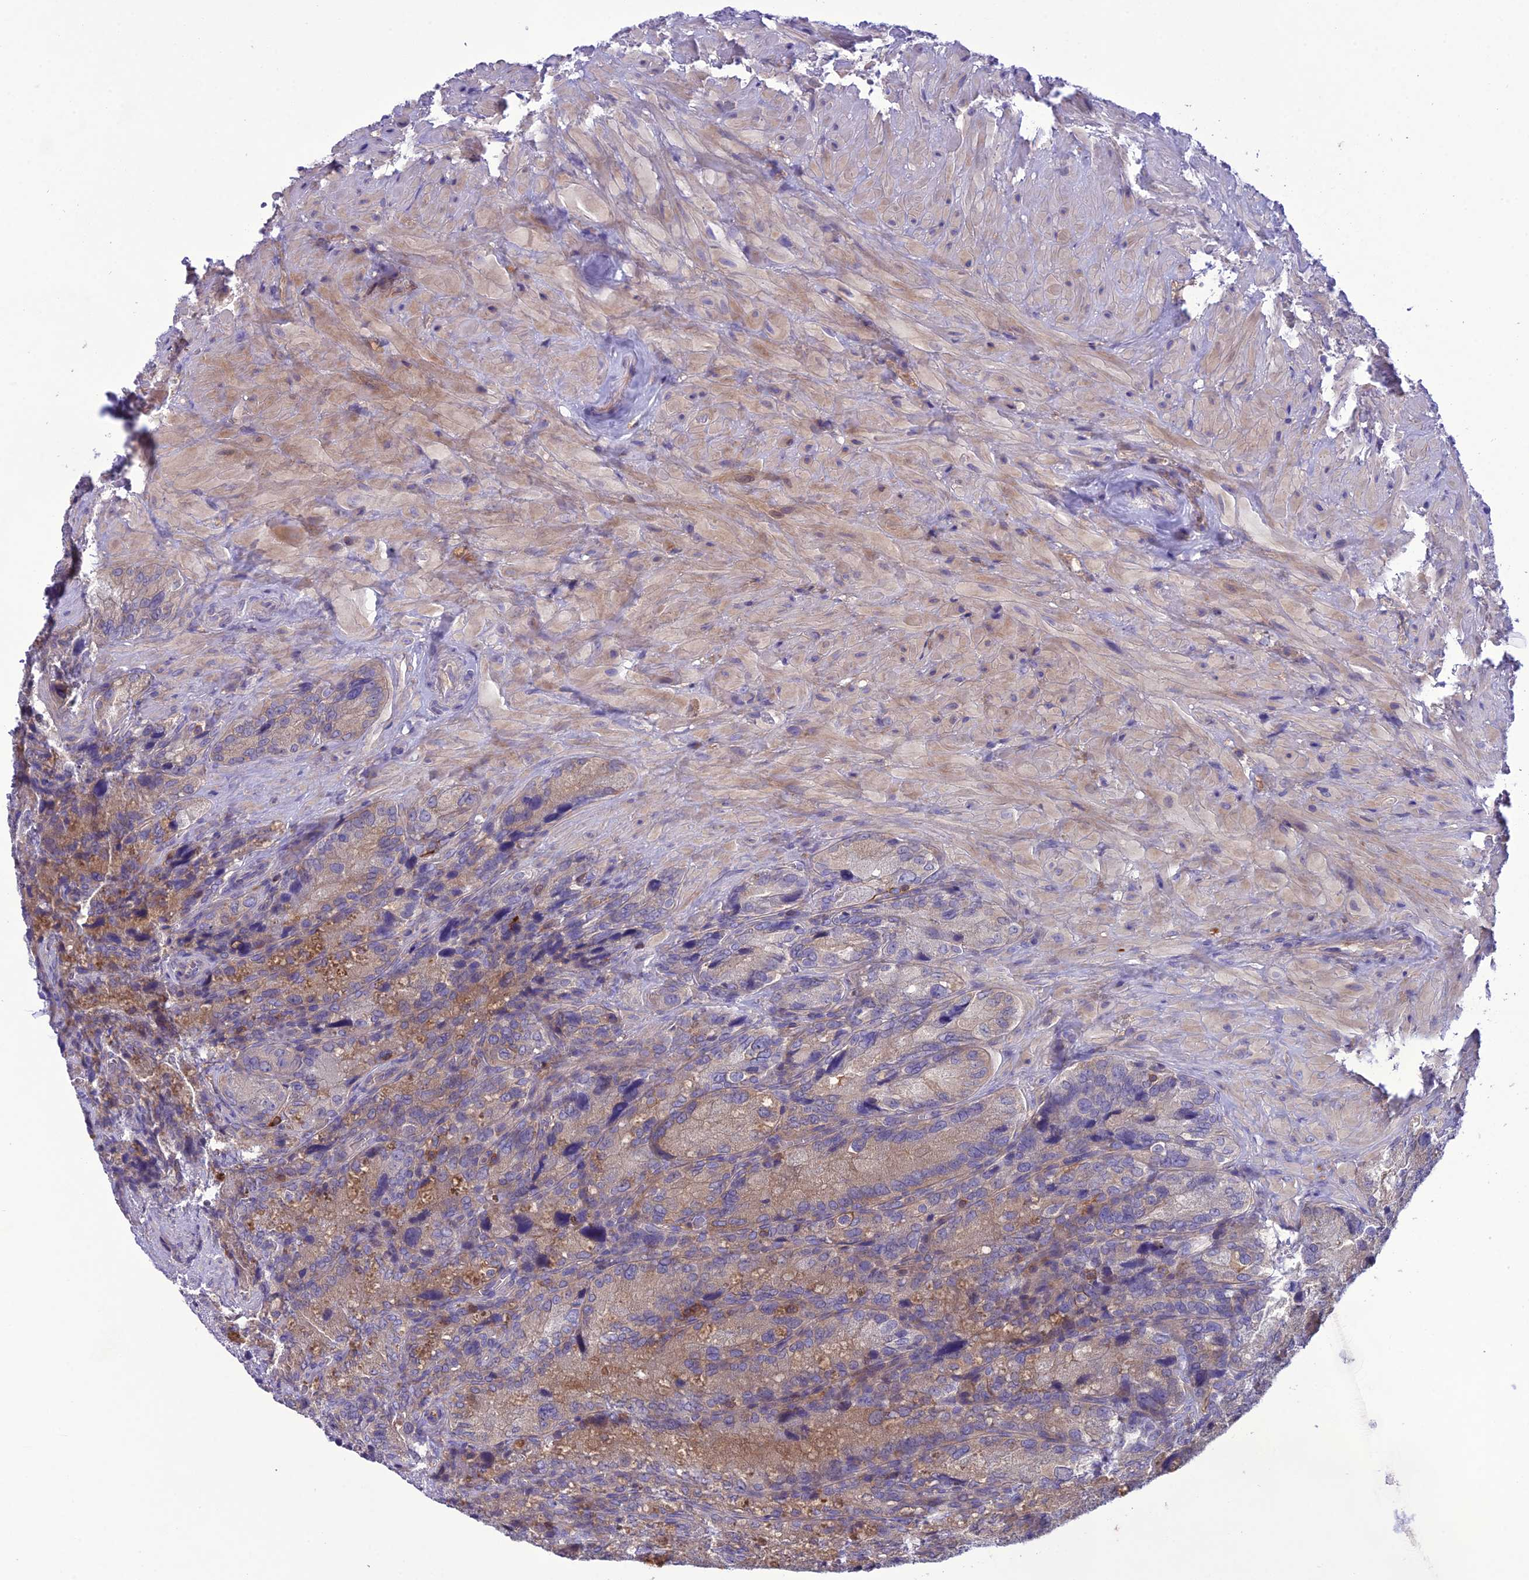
{"staining": {"intensity": "moderate", "quantity": "<25%", "location": "cytoplasmic/membranous"}, "tissue": "seminal vesicle", "cell_type": "Glandular cells", "image_type": "normal", "snomed": [{"axis": "morphology", "description": "Normal tissue, NOS"}, {"axis": "topography", "description": "Seminal veicle"}], "caption": "Seminal vesicle was stained to show a protein in brown. There is low levels of moderate cytoplasmic/membranous positivity in approximately <25% of glandular cells. Immunohistochemistry stains the protein of interest in brown and the nuclei are stained blue.", "gene": "GDF6", "patient": {"sex": "male", "age": 62}}